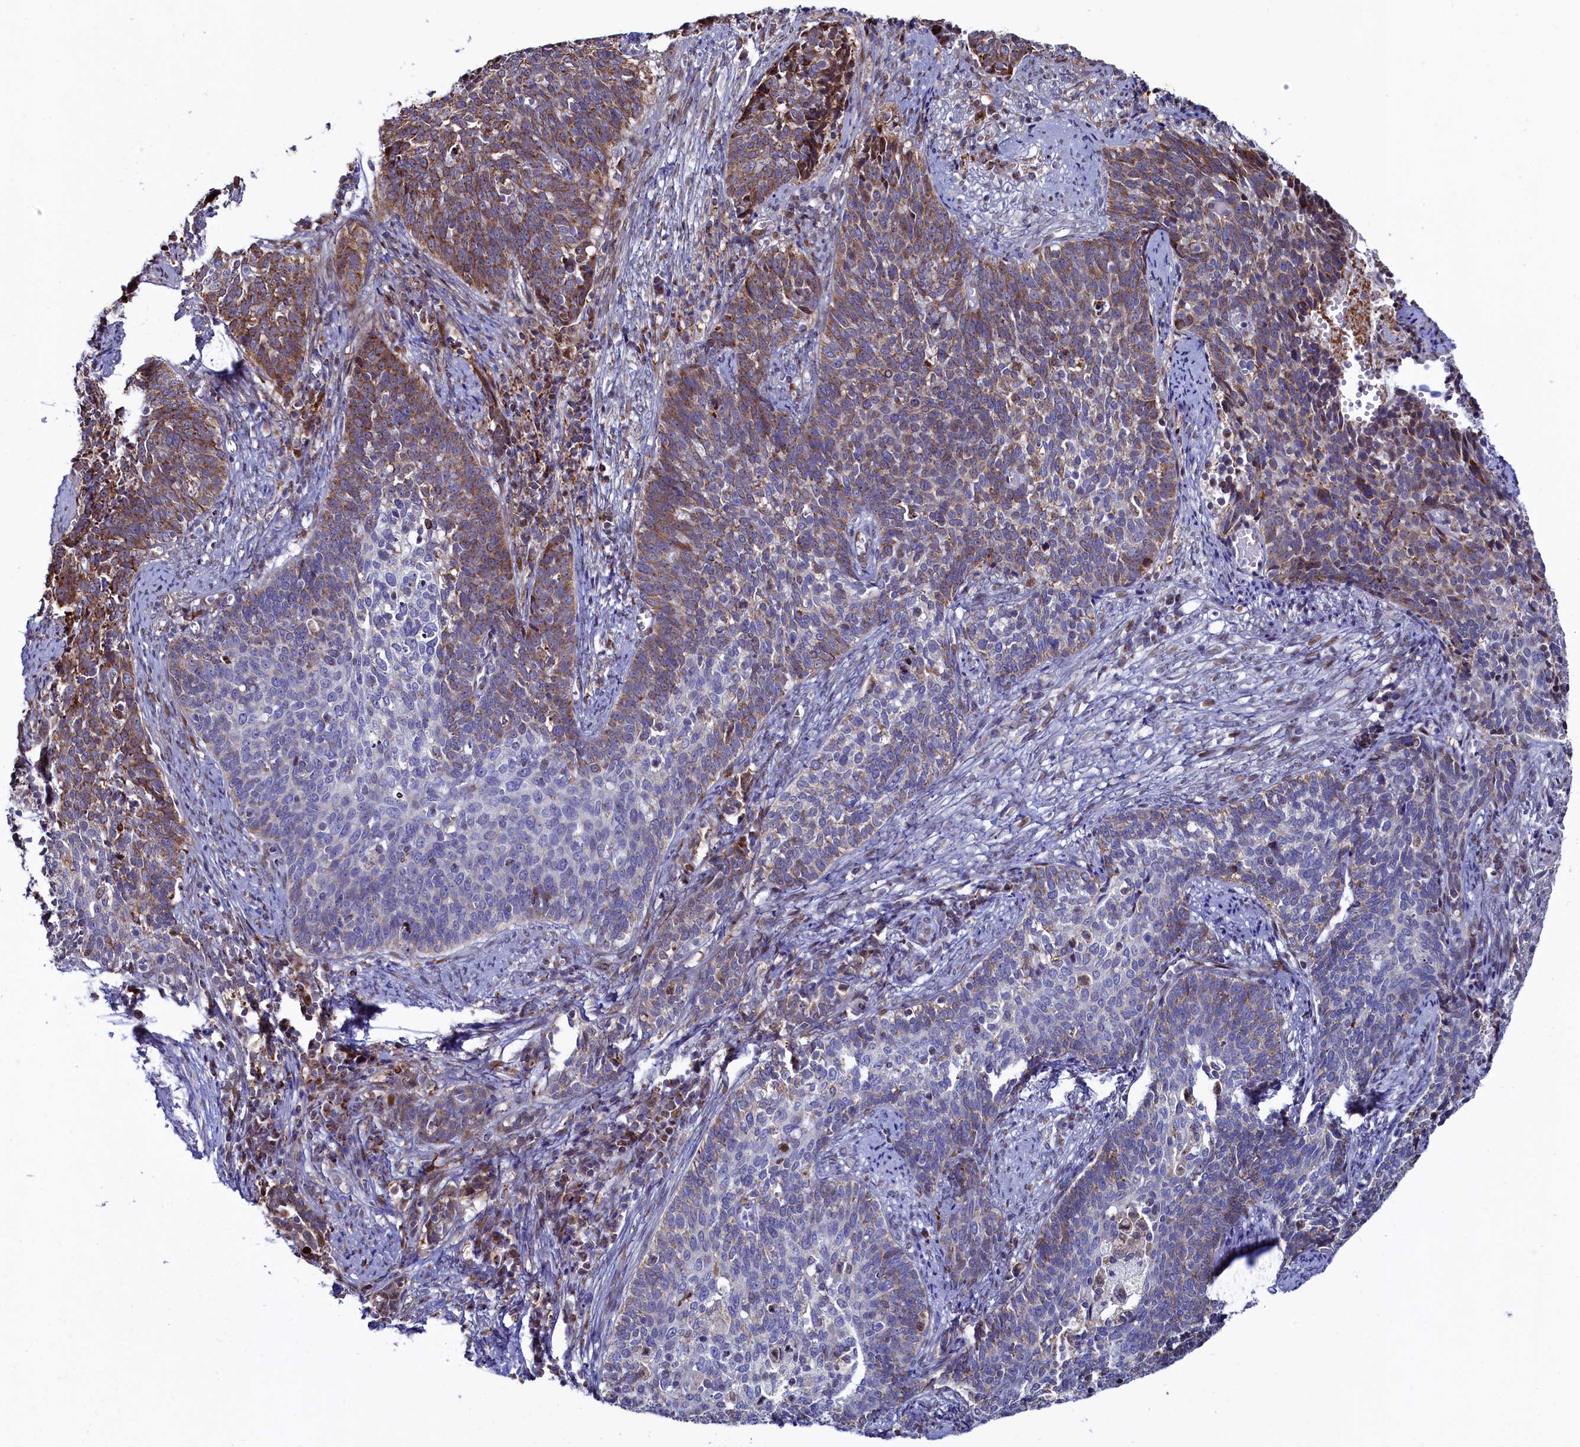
{"staining": {"intensity": "moderate", "quantity": "25%-75%", "location": "cytoplasmic/membranous"}, "tissue": "cervical cancer", "cell_type": "Tumor cells", "image_type": "cancer", "snomed": [{"axis": "morphology", "description": "Squamous cell carcinoma, NOS"}, {"axis": "topography", "description": "Cervix"}], "caption": "A brown stain highlights moderate cytoplasmic/membranous expression of a protein in cervical cancer tumor cells. The staining was performed using DAB, with brown indicating positive protein expression. Nuclei are stained blue with hematoxylin.", "gene": "HDGFL3", "patient": {"sex": "female", "age": 39}}